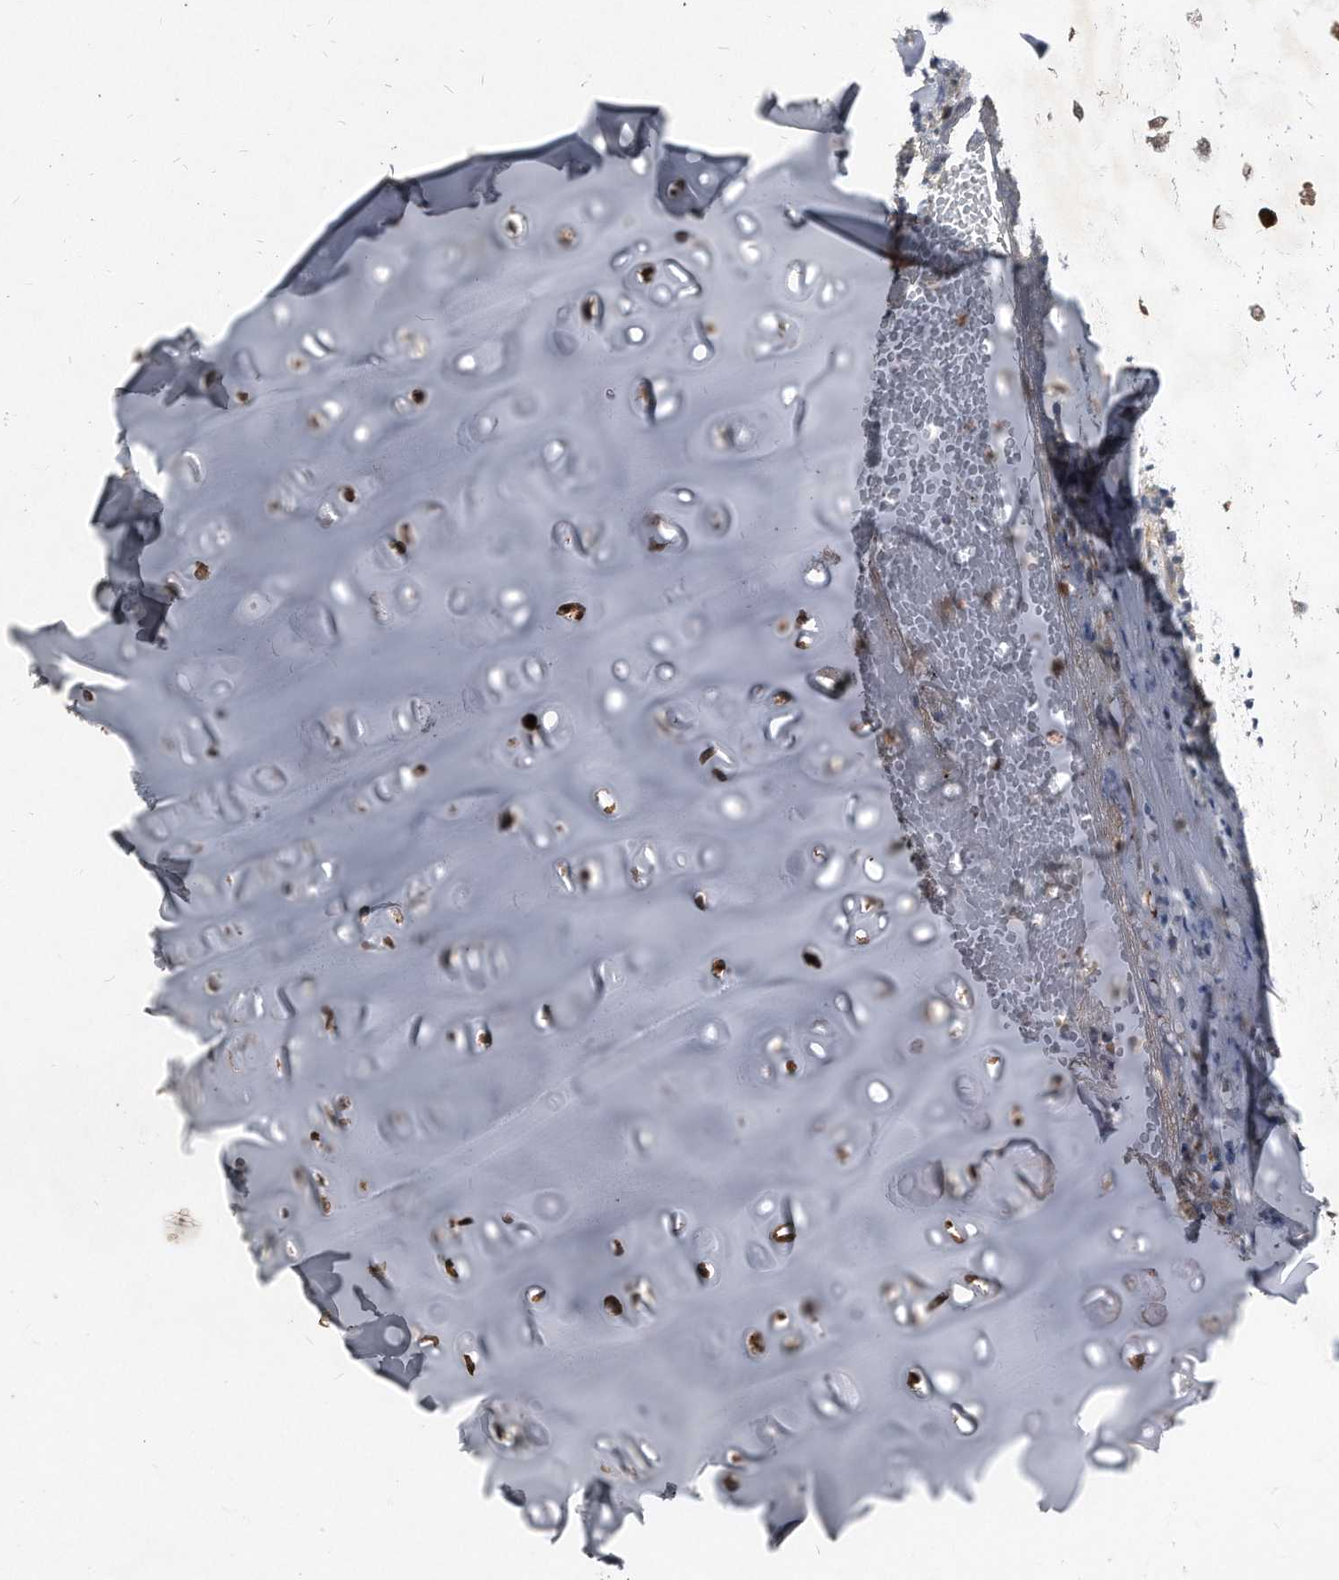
{"staining": {"intensity": "negative", "quantity": "none", "location": "none"}, "tissue": "adipose tissue", "cell_type": "Adipocytes", "image_type": "normal", "snomed": [{"axis": "morphology", "description": "Normal tissue, NOS"}, {"axis": "morphology", "description": "Basal cell carcinoma"}, {"axis": "topography", "description": "Cartilage tissue"}, {"axis": "topography", "description": "Nasopharynx"}, {"axis": "topography", "description": "Oral tissue"}], "caption": "High power microscopy image of an IHC photomicrograph of unremarkable adipose tissue, revealing no significant expression in adipocytes. (DAB IHC with hematoxylin counter stain).", "gene": "SOBP", "patient": {"sex": "female", "age": 77}}